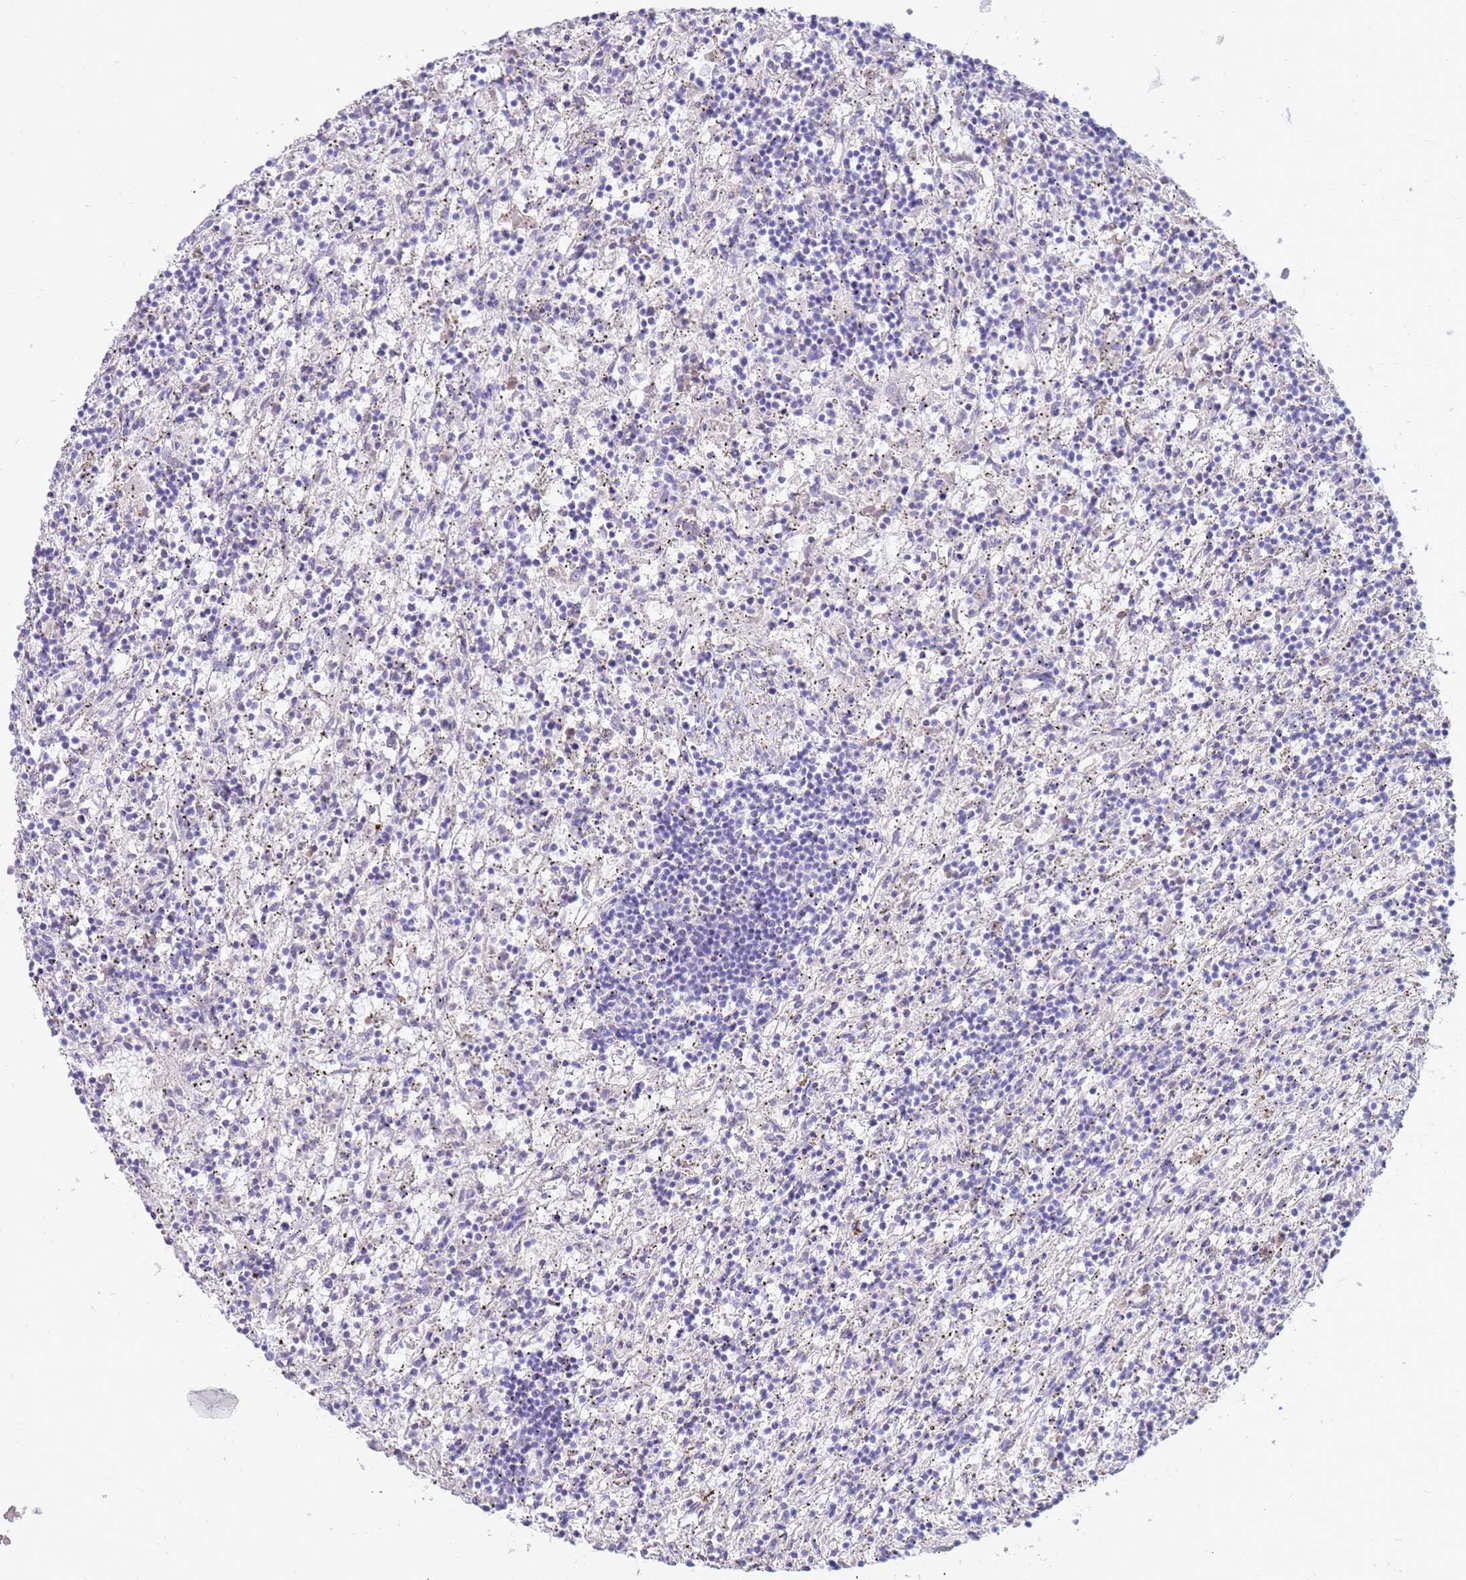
{"staining": {"intensity": "negative", "quantity": "none", "location": "none"}, "tissue": "lymphoma", "cell_type": "Tumor cells", "image_type": "cancer", "snomed": [{"axis": "morphology", "description": "Malignant lymphoma, non-Hodgkin's type, Low grade"}, {"axis": "topography", "description": "Spleen"}], "caption": "Tumor cells show no significant protein expression in malignant lymphoma, non-Hodgkin's type (low-grade).", "gene": "EVPLL", "patient": {"sex": "male", "age": 76}}